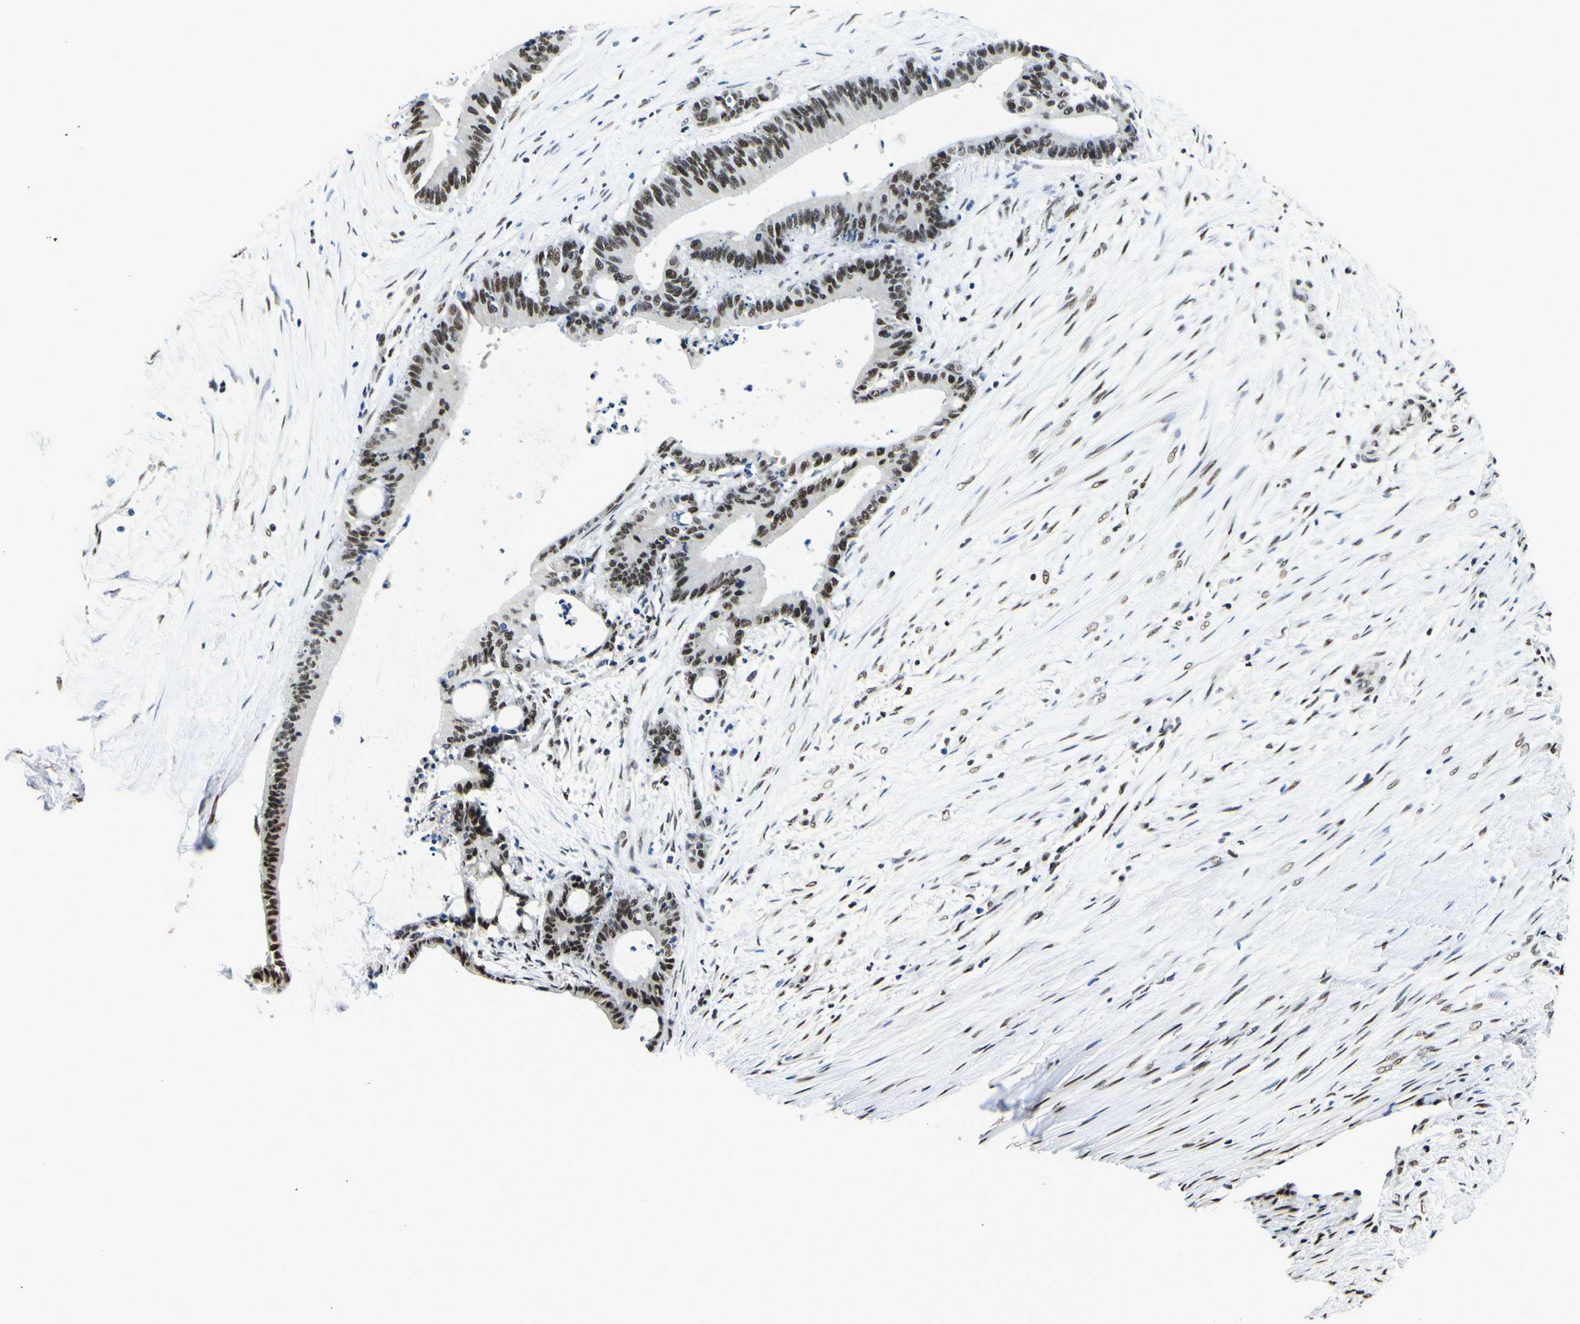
{"staining": {"intensity": "strong", "quantity": ">75%", "location": "nuclear"}, "tissue": "liver cancer", "cell_type": "Tumor cells", "image_type": "cancer", "snomed": [{"axis": "morphology", "description": "Cholangiocarcinoma"}, {"axis": "topography", "description": "Liver"}], "caption": "An IHC micrograph of tumor tissue is shown. Protein staining in brown labels strong nuclear positivity in liver cancer within tumor cells.", "gene": "SP1", "patient": {"sex": "female", "age": 73}}